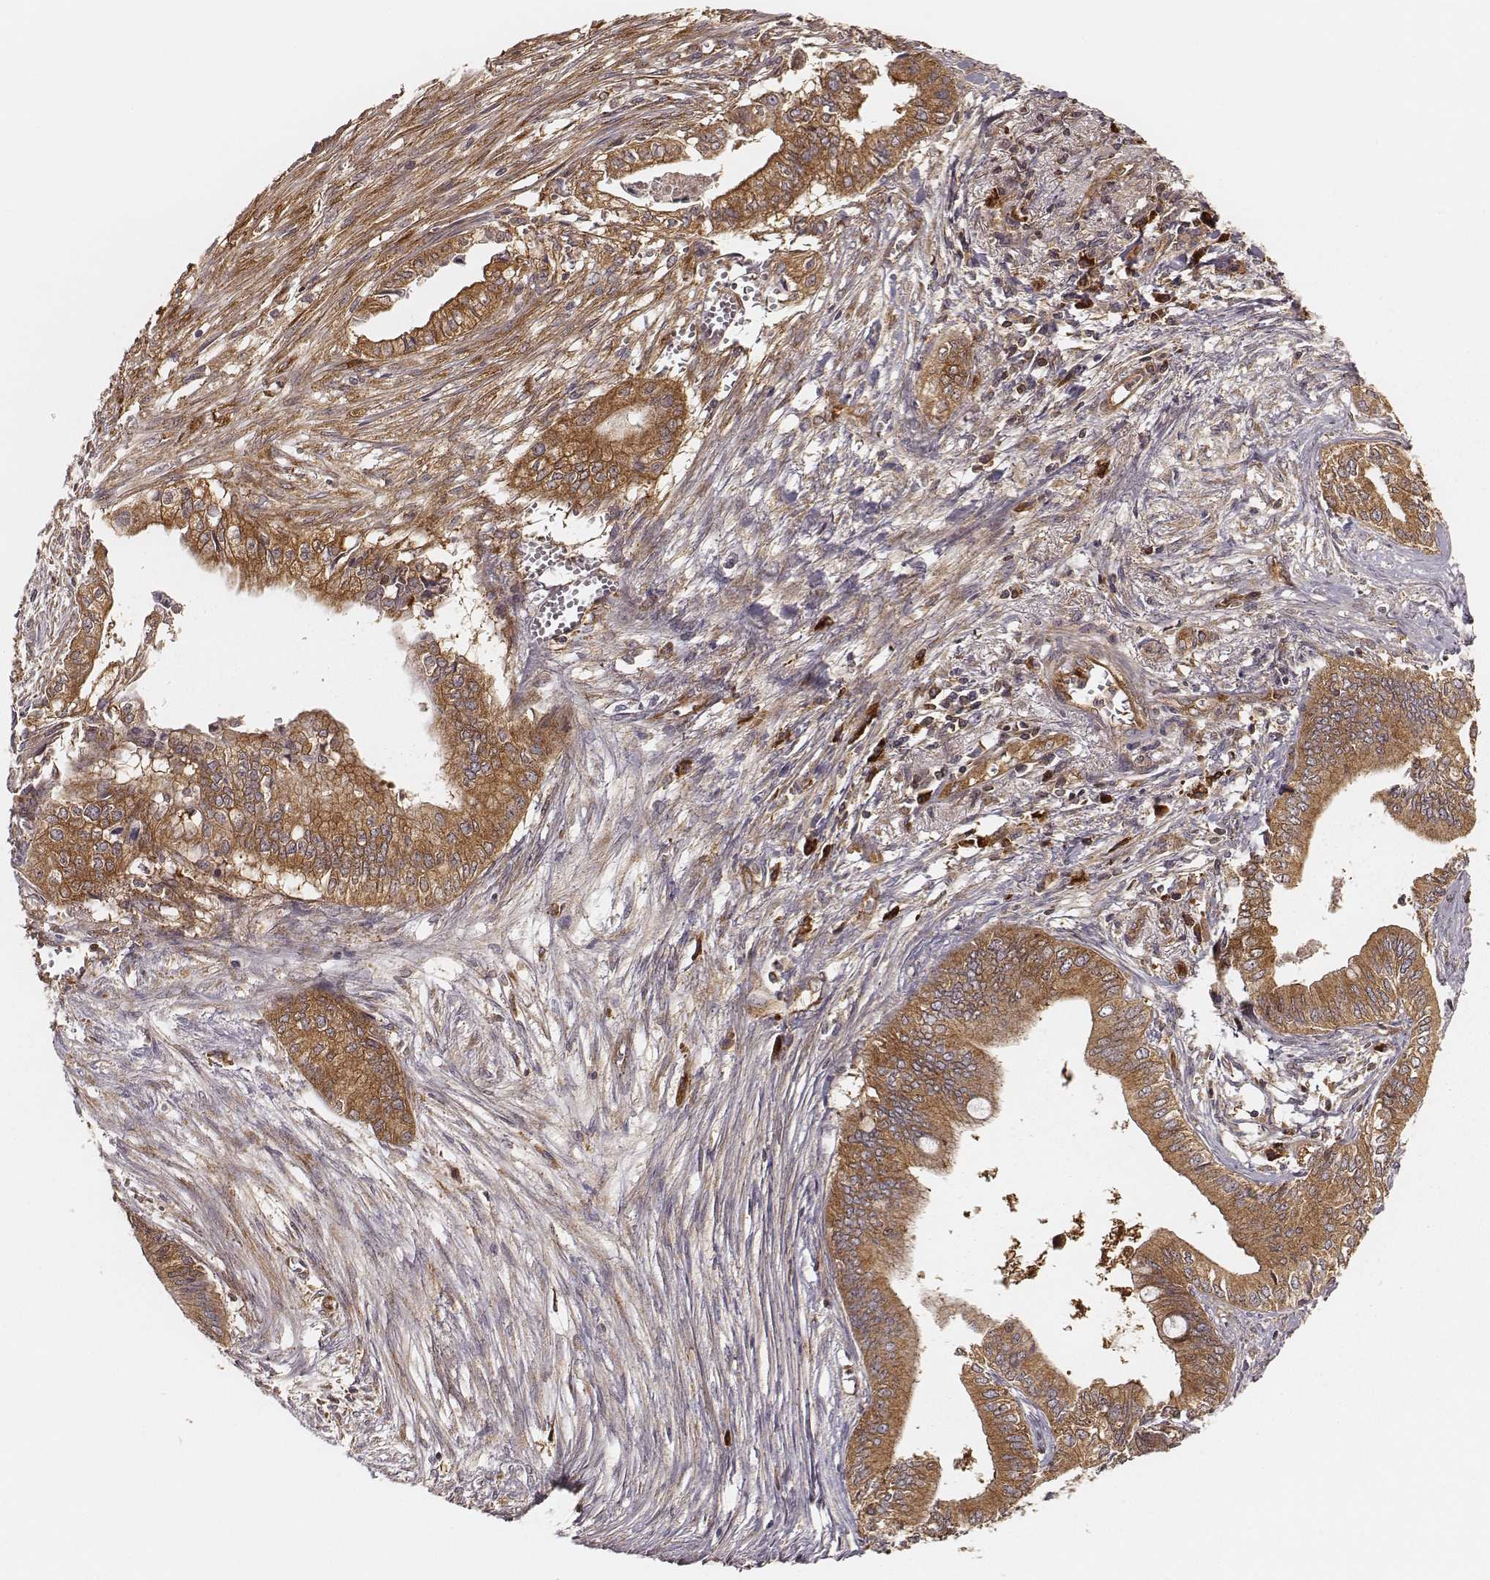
{"staining": {"intensity": "strong", "quantity": ">75%", "location": "cytoplasmic/membranous"}, "tissue": "pancreatic cancer", "cell_type": "Tumor cells", "image_type": "cancer", "snomed": [{"axis": "morphology", "description": "Adenocarcinoma, NOS"}, {"axis": "topography", "description": "Pancreas"}], "caption": "Strong cytoplasmic/membranous protein positivity is appreciated in about >75% of tumor cells in adenocarcinoma (pancreatic).", "gene": "CARS1", "patient": {"sex": "female", "age": 61}}